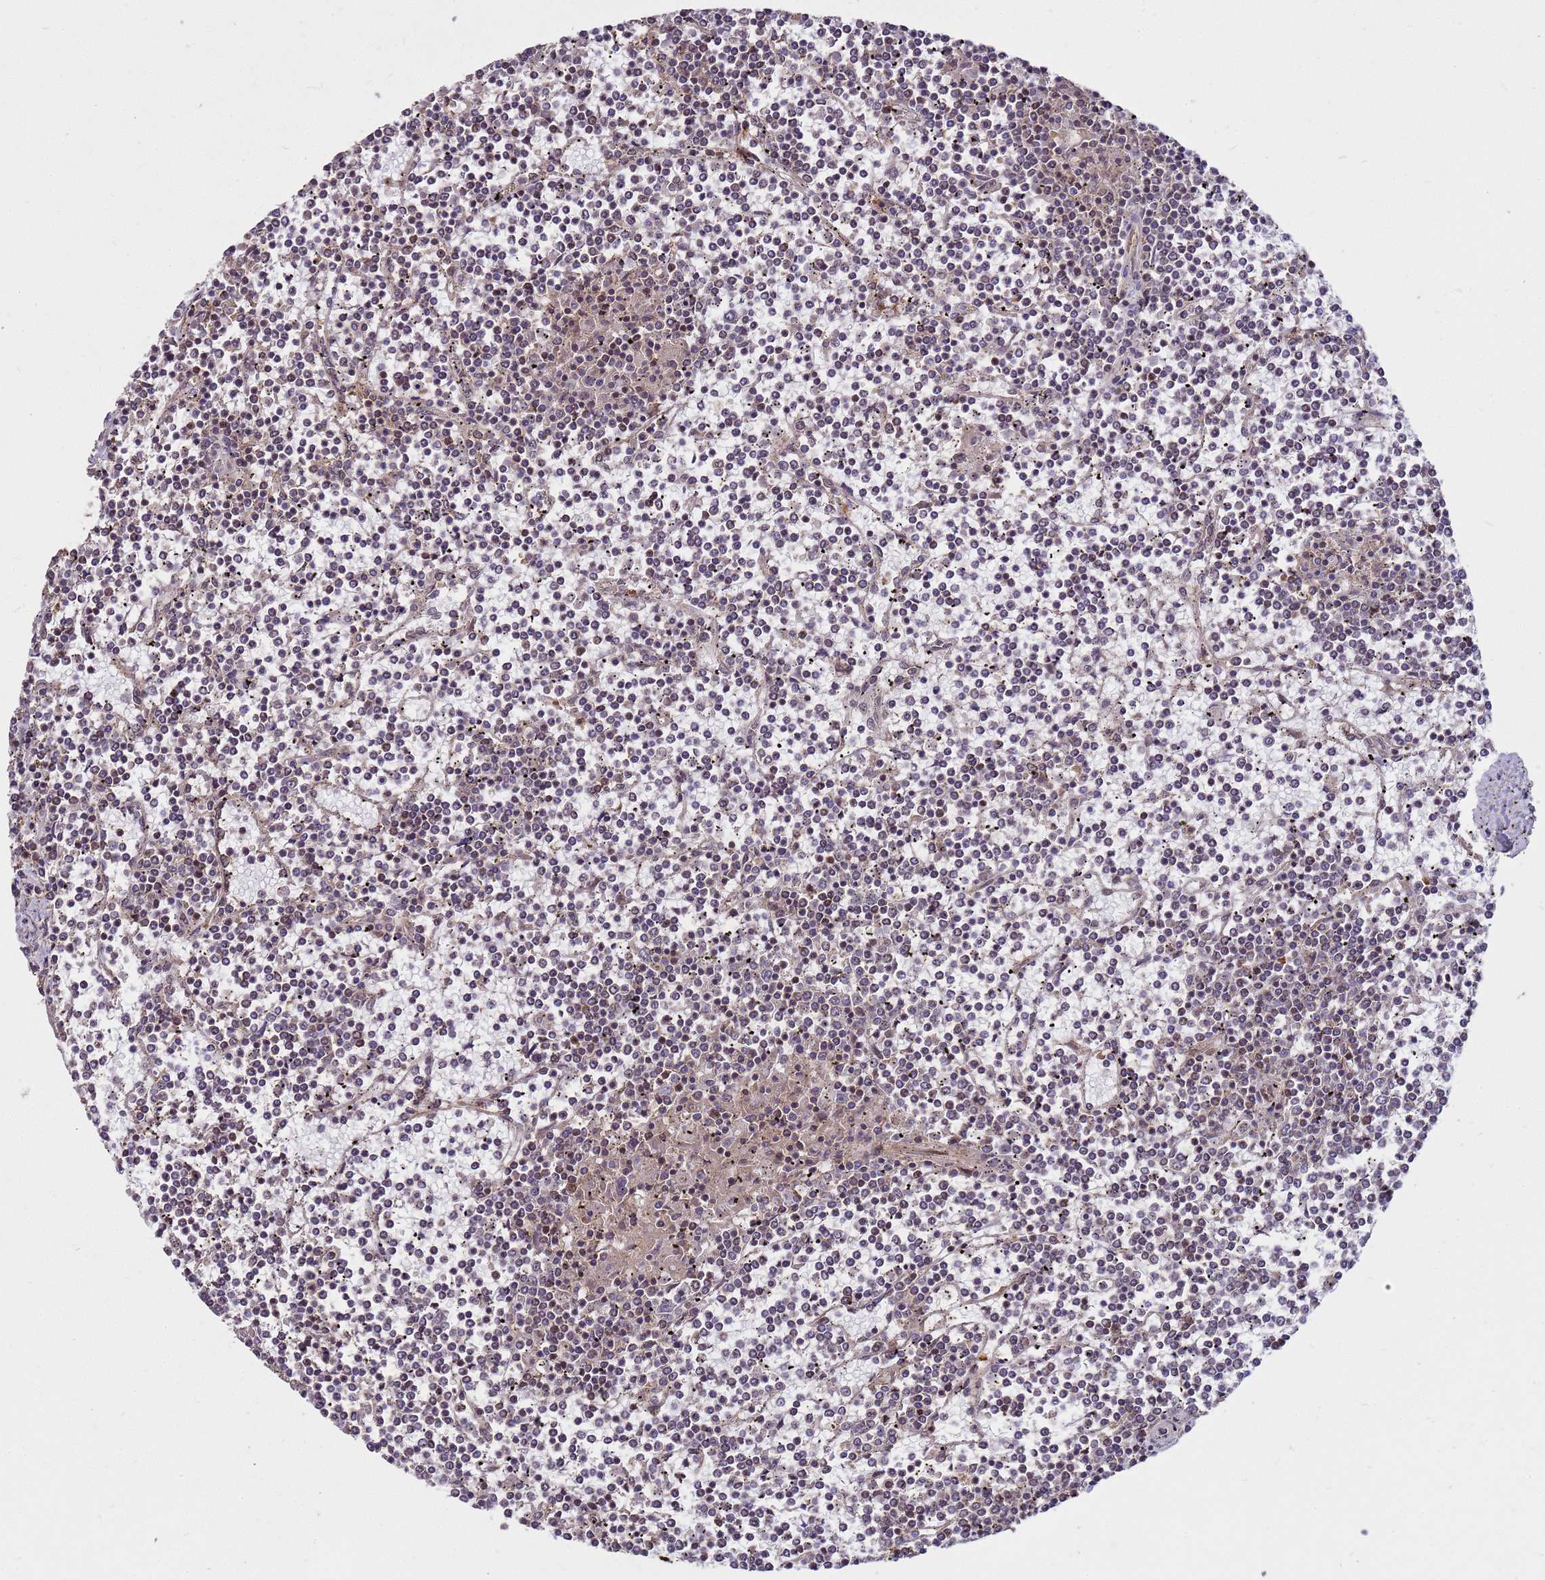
{"staining": {"intensity": "negative", "quantity": "none", "location": "none"}, "tissue": "lymphoma", "cell_type": "Tumor cells", "image_type": "cancer", "snomed": [{"axis": "morphology", "description": "Malignant lymphoma, non-Hodgkin's type, Low grade"}, {"axis": "topography", "description": "Spleen"}], "caption": "Immunohistochemical staining of low-grade malignant lymphoma, non-Hodgkin's type demonstrates no significant positivity in tumor cells.", "gene": "CRBN", "patient": {"sex": "female", "age": 19}}